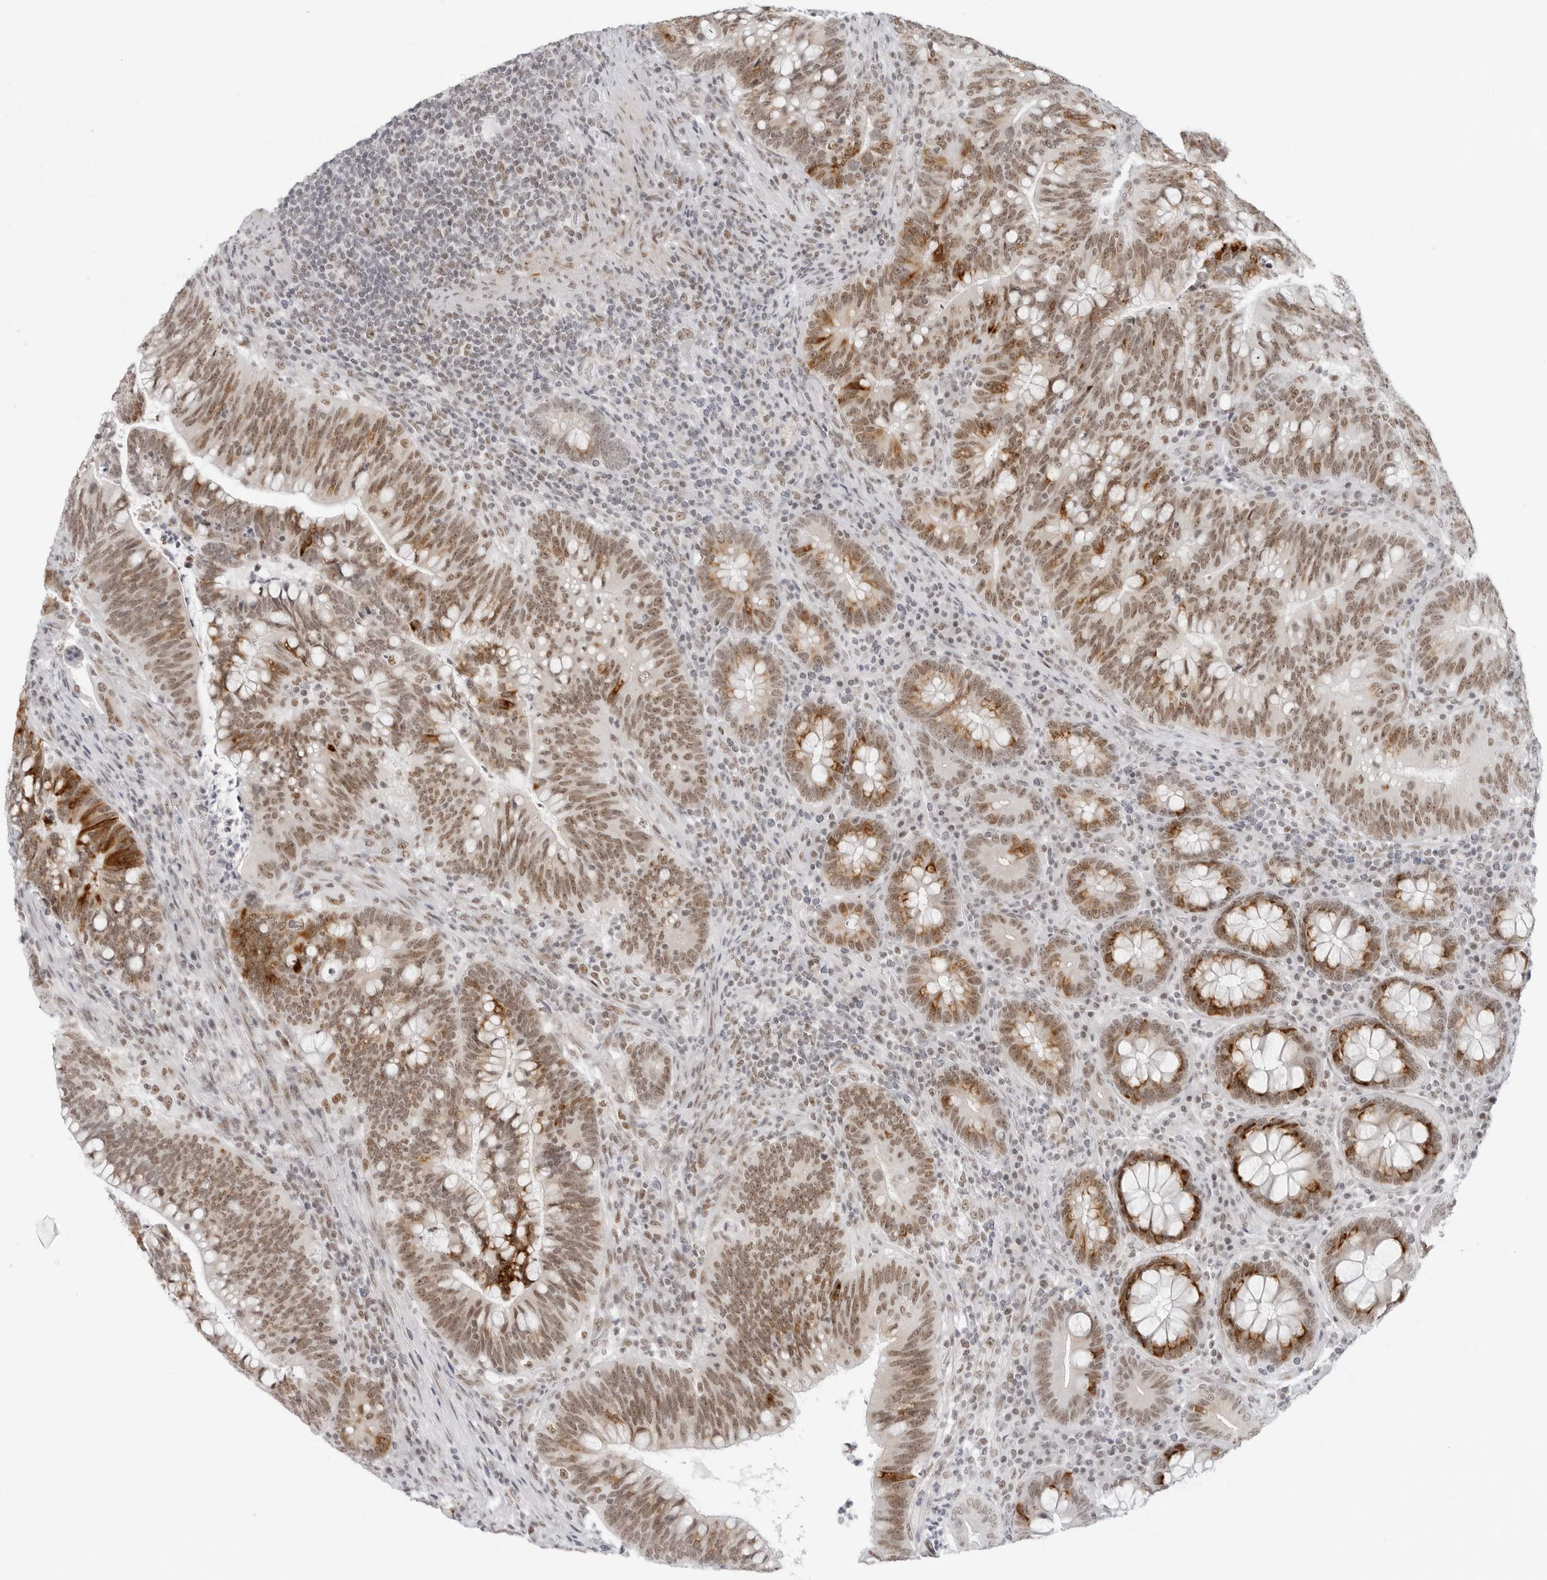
{"staining": {"intensity": "strong", "quantity": "25%-75%", "location": "cytoplasmic/membranous,nuclear"}, "tissue": "colorectal cancer", "cell_type": "Tumor cells", "image_type": "cancer", "snomed": [{"axis": "morphology", "description": "Adenocarcinoma, NOS"}, {"axis": "topography", "description": "Colon"}], "caption": "Immunohistochemical staining of human colorectal cancer reveals high levels of strong cytoplasmic/membranous and nuclear positivity in approximately 25%-75% of tumor cells.", "gene": "FOXK2", "patient": {"sex": "female", "age": 66}}